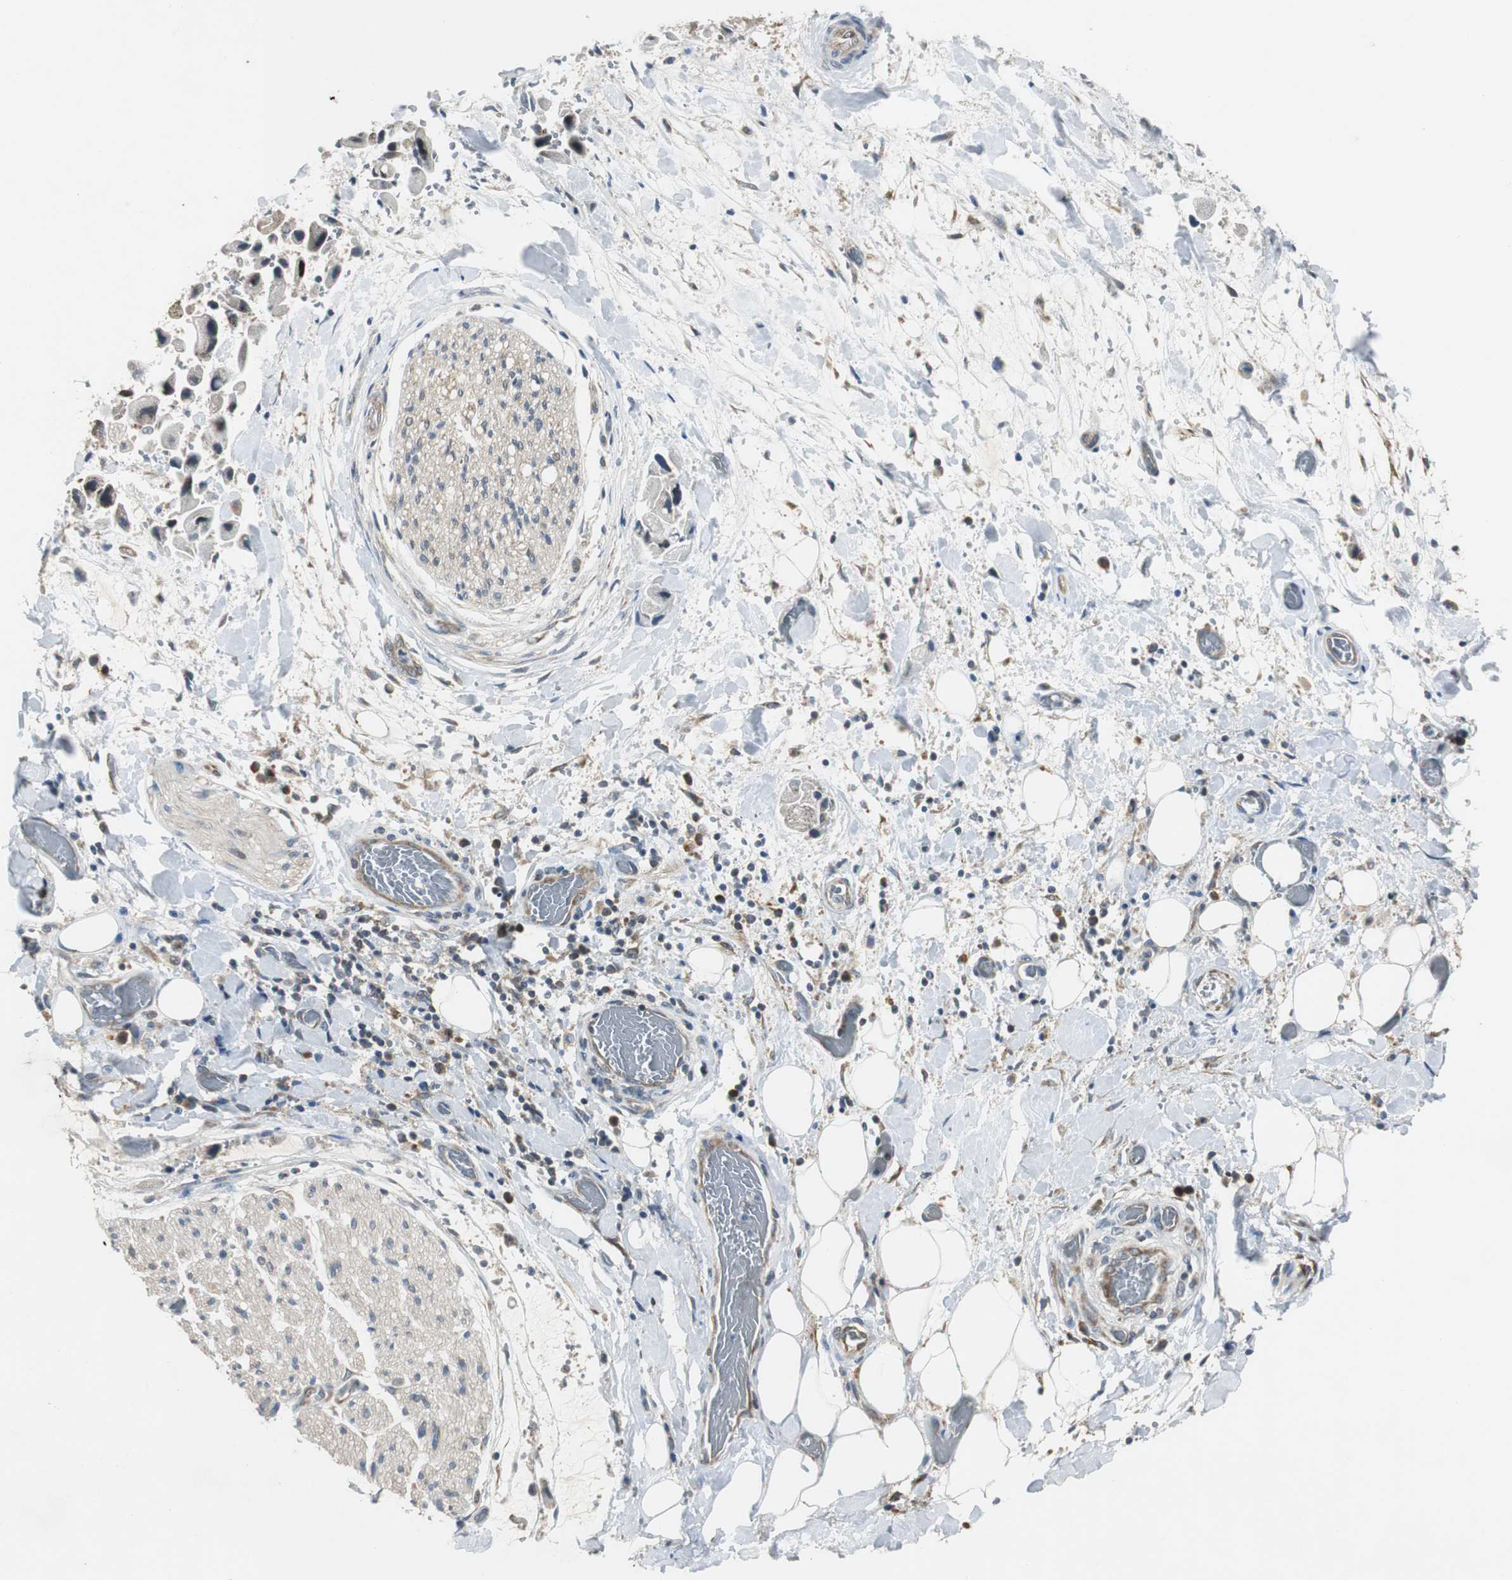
{"staining": {"intensity": "negative", "quantity": "none", "location": "none"}, "tissue": "adipose tissue", "cell_type": "Adipocytes", "image_type": "normal", "snomed": [{"axis": "morphology", "description": "Normal tissue, NOS"}, {"axis": "morphology", "description": "Cholangiocarcinoma"}, {"axis": "topography", "description": "Liver"}, {"axis": "topography", "description": "Peripheral nerve tissue"}], "caption": "DAB (3,3'-diaminobenzidine) immunohistochemical staining of benign adipose tissue demonstrates no significant positivity in adipocytes. (DAB IHC with hematoxylin counter stain).", "gene": "MYT1", "patient": {"sex": "male", "age": 50}}